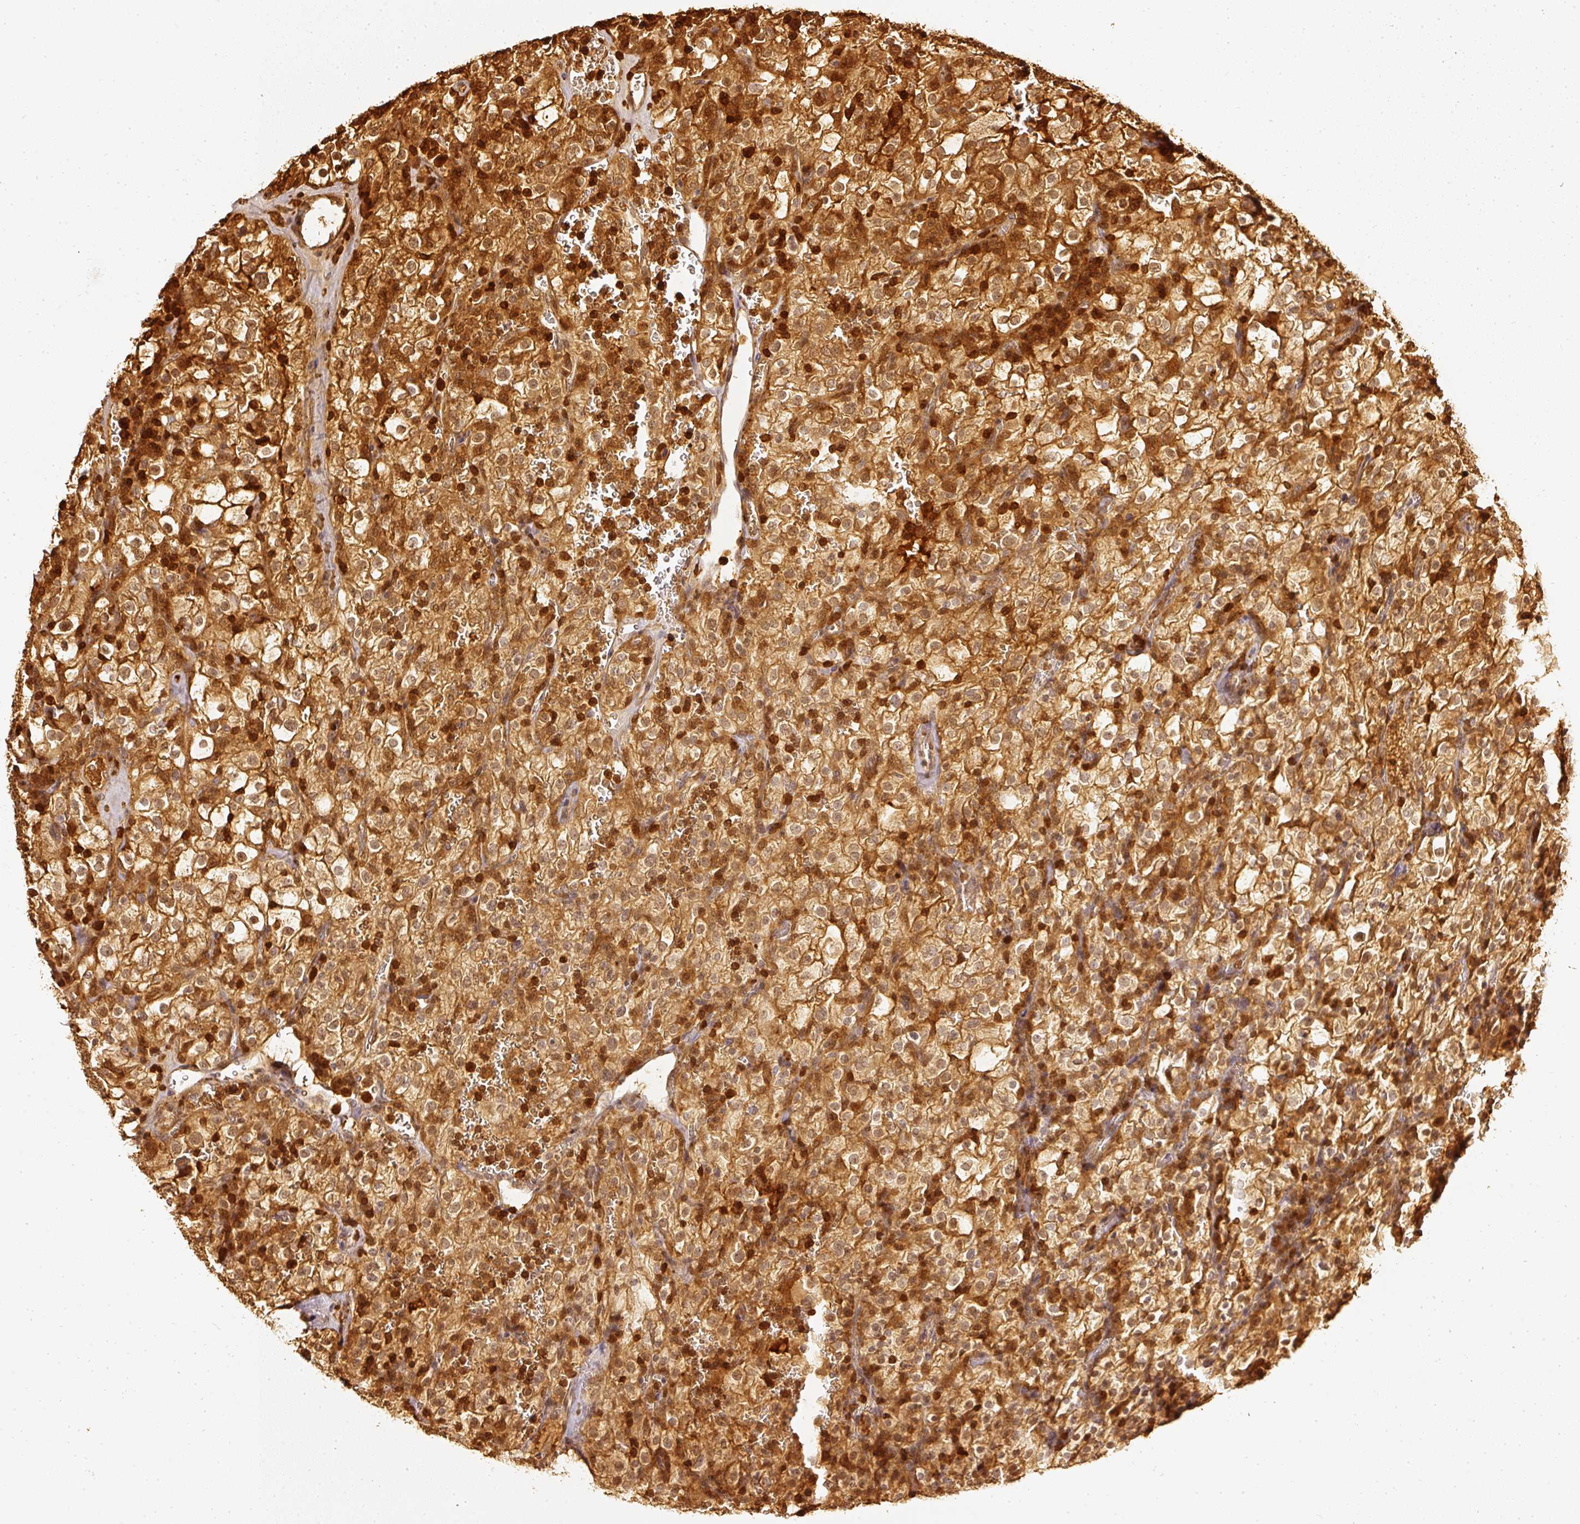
{"staining": {"intensity": "moderate", "quantity": ">75%", "location": "cytoplasmic/membranous,nuclear"}, "tissue": "renal cancer", "cell_type": "Tumor cells", "image_type": "cancer", "snomed": [{"axis": "morphology", "description": "Adenocarcinoma, NOS"}, {"axis": "topography", "description": "Kidney"}], "caption": "Immunohistochemistry staining of adenocarcinoma (renal), which reveals medium levels of moderate cytoplasmic/membranous and nuclear expression in approximately >75% of tumor cells indicating moderate cytoplasmic/membranous and nuclear protein staining. The staining was performed using DAB (3,3'-diaminobenzidine) (brown) for protein detection and nuclei were counterstained in hematoxylin (blue).", "gene": "PFN1", "patient": {"sex": "female", "age": 74}}